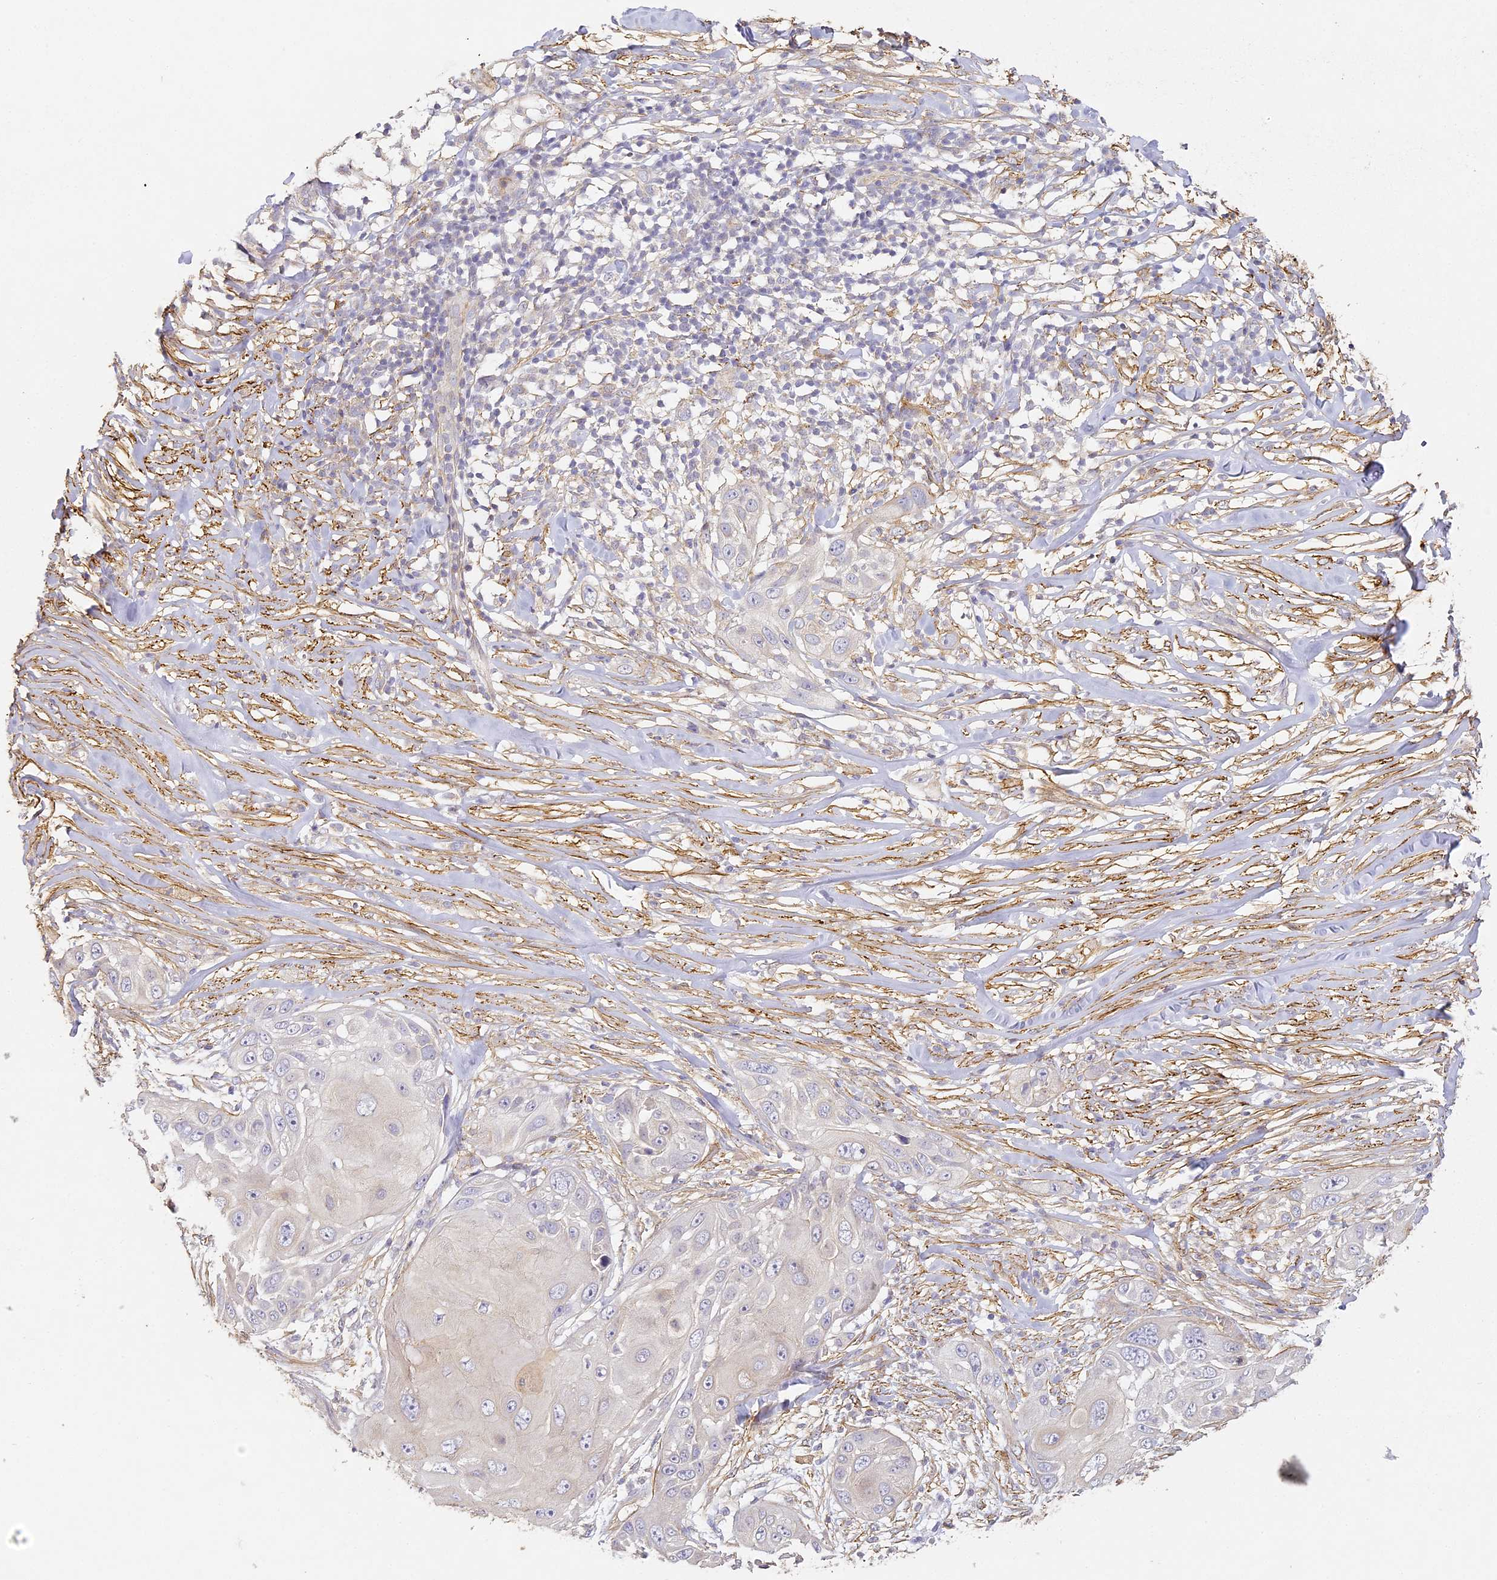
{"staining": {"intensity": "negative", "quantity": "none", "location": "none"}, "tissue": "skin cancer", "cell_type": "Tumor cells", "image_type": "cancer", "snomed": [{"axis": "morphology", "description": "Squamous cell carcinoma, NOS"}, {"axis": "topography", "description": "Skin"}], "caption": "DAB (3,3'-diaminobenzidine) immunohistochemical staining of human skin cancer (squamous cell carcinoma) shows no significant staining in tumor cells.", "gene": "MED28", "patient": {"sex": "female", "age": 44}}